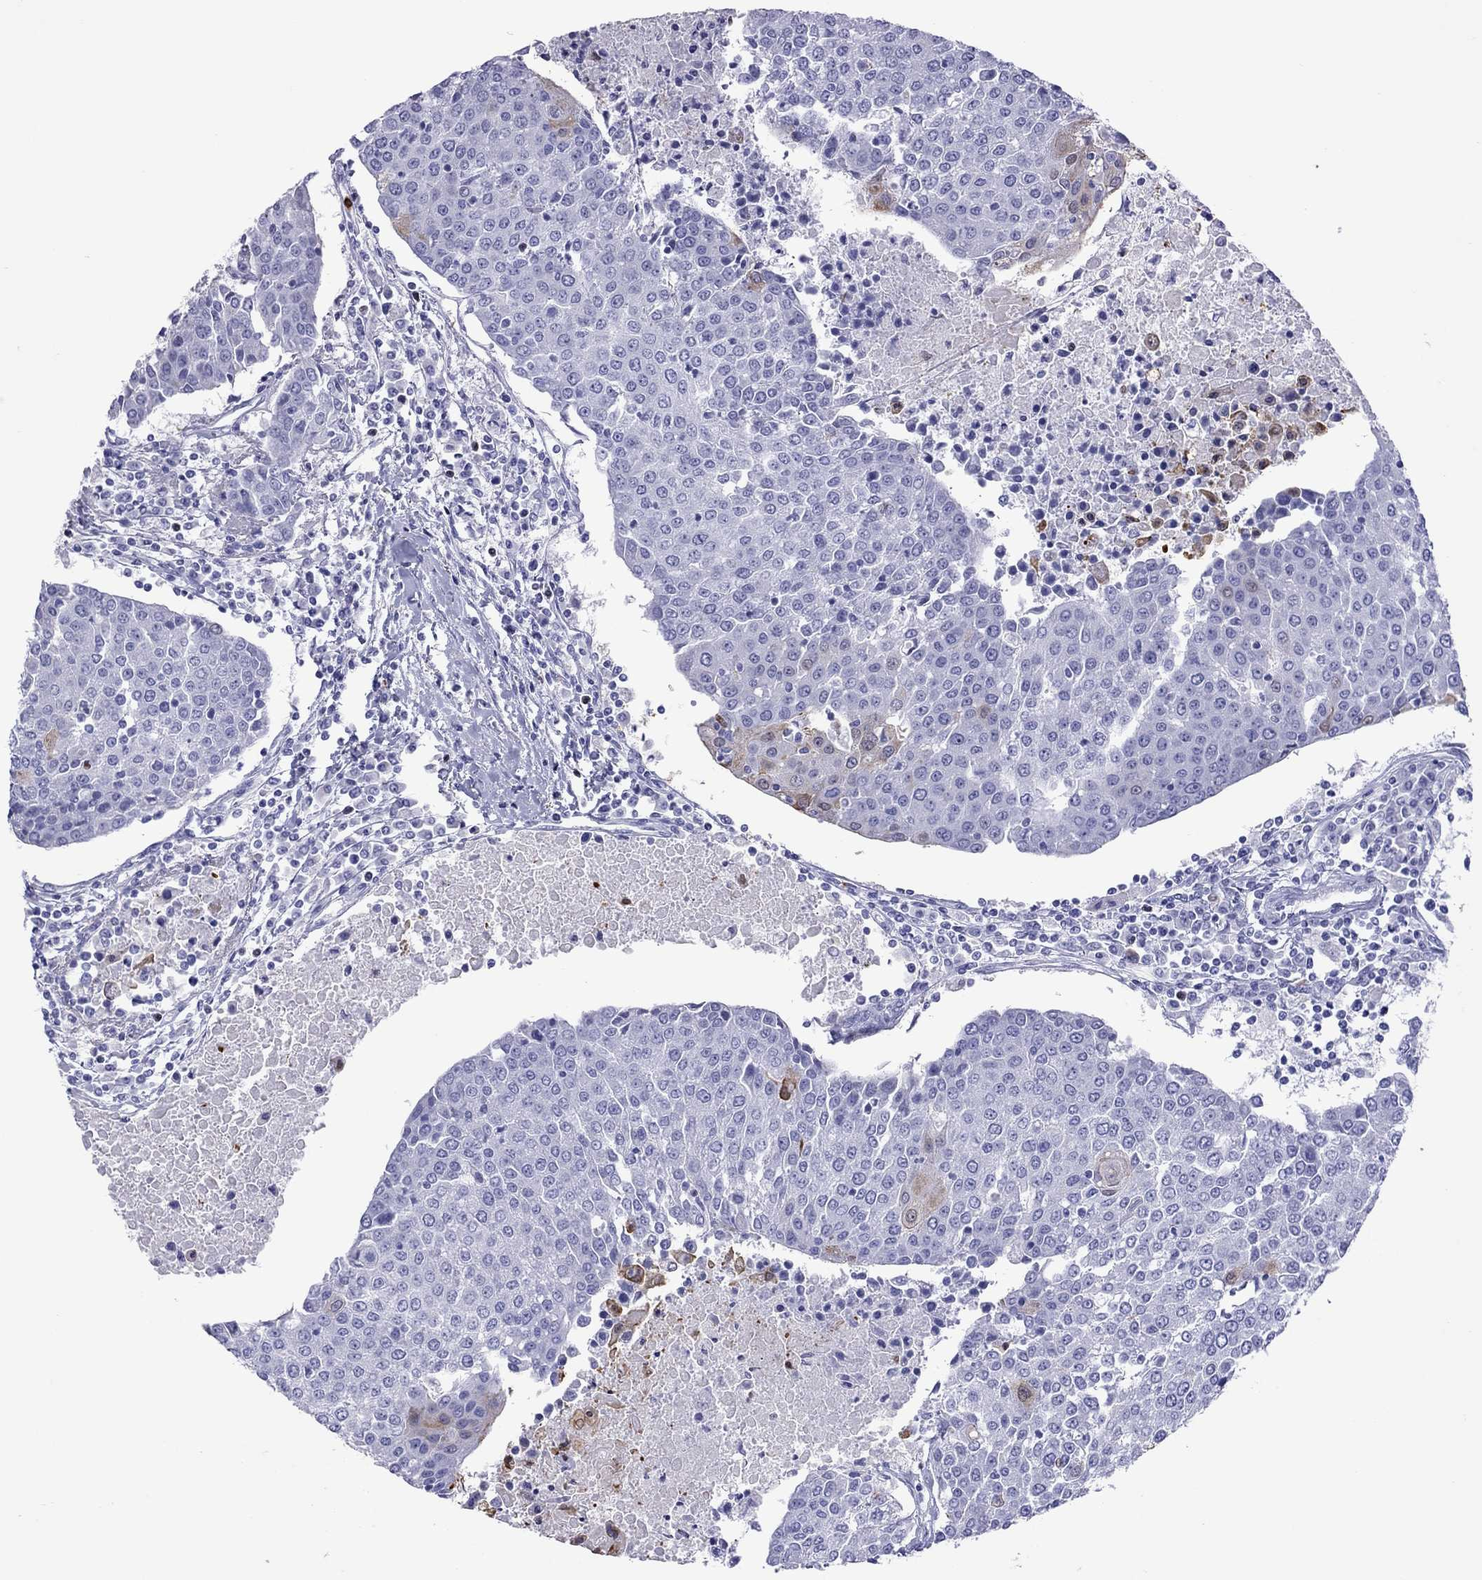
{"staining": {"intensity": "negative", "quantity": "none", "location": "none"}, "tissue": "urothelial cancer", "cell_type": "Tumor cells", "image_type": "cancer", "snomed": [{"axis": "morphology", "description": "Urothelial carcinoma, High grade"}, {"axis": "topography", "description": "Urinary bladder"}], "caption": "Human urothelial carcinoma (high-grade) stained for a protein using IHC displays no staining in tumor cells.", "gene": "SLAMF1", "patient": {"sex": "female", "age": 85}}